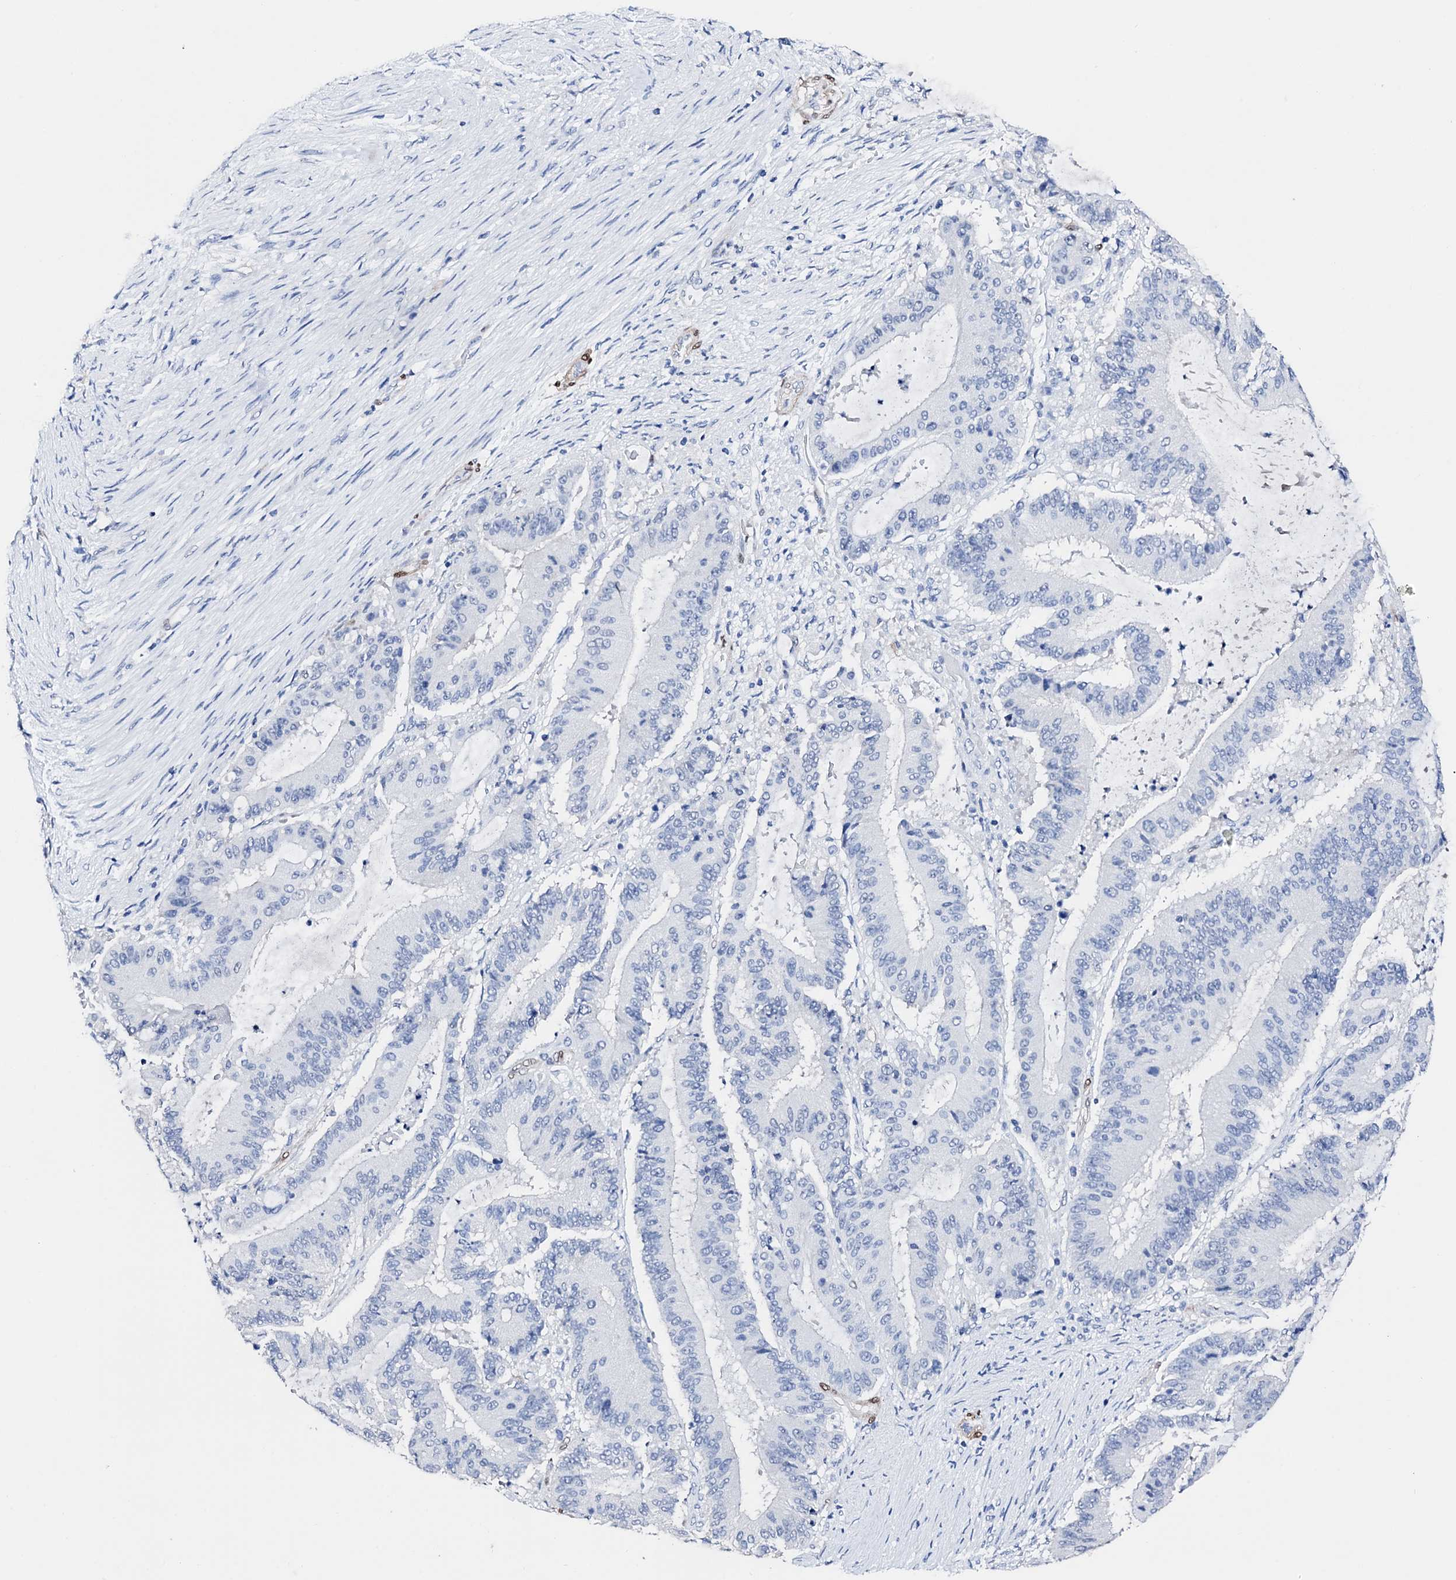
{"staining": {"intensity": "negative", "quantity": "none", "location": "none"}, "tissue": "liver cancer", "cell_type": "Tumor cells", "image_type": "cancer", "snomed": [{"axis": "morphology", "description": "Normal tissue, NOS"}, {"axis": "morphology", "description": "Cholangiocarcinoma"}, {"axis": "topography", "description": "Liver"}, {"axis": "topography", "description": "Peripheral nerve tissue"}], "caption": "An image of human liver cancer is negative for staining in tumor cells.", "gene": "NRIP2", "patient": {"sex": "female", "age": 73}}